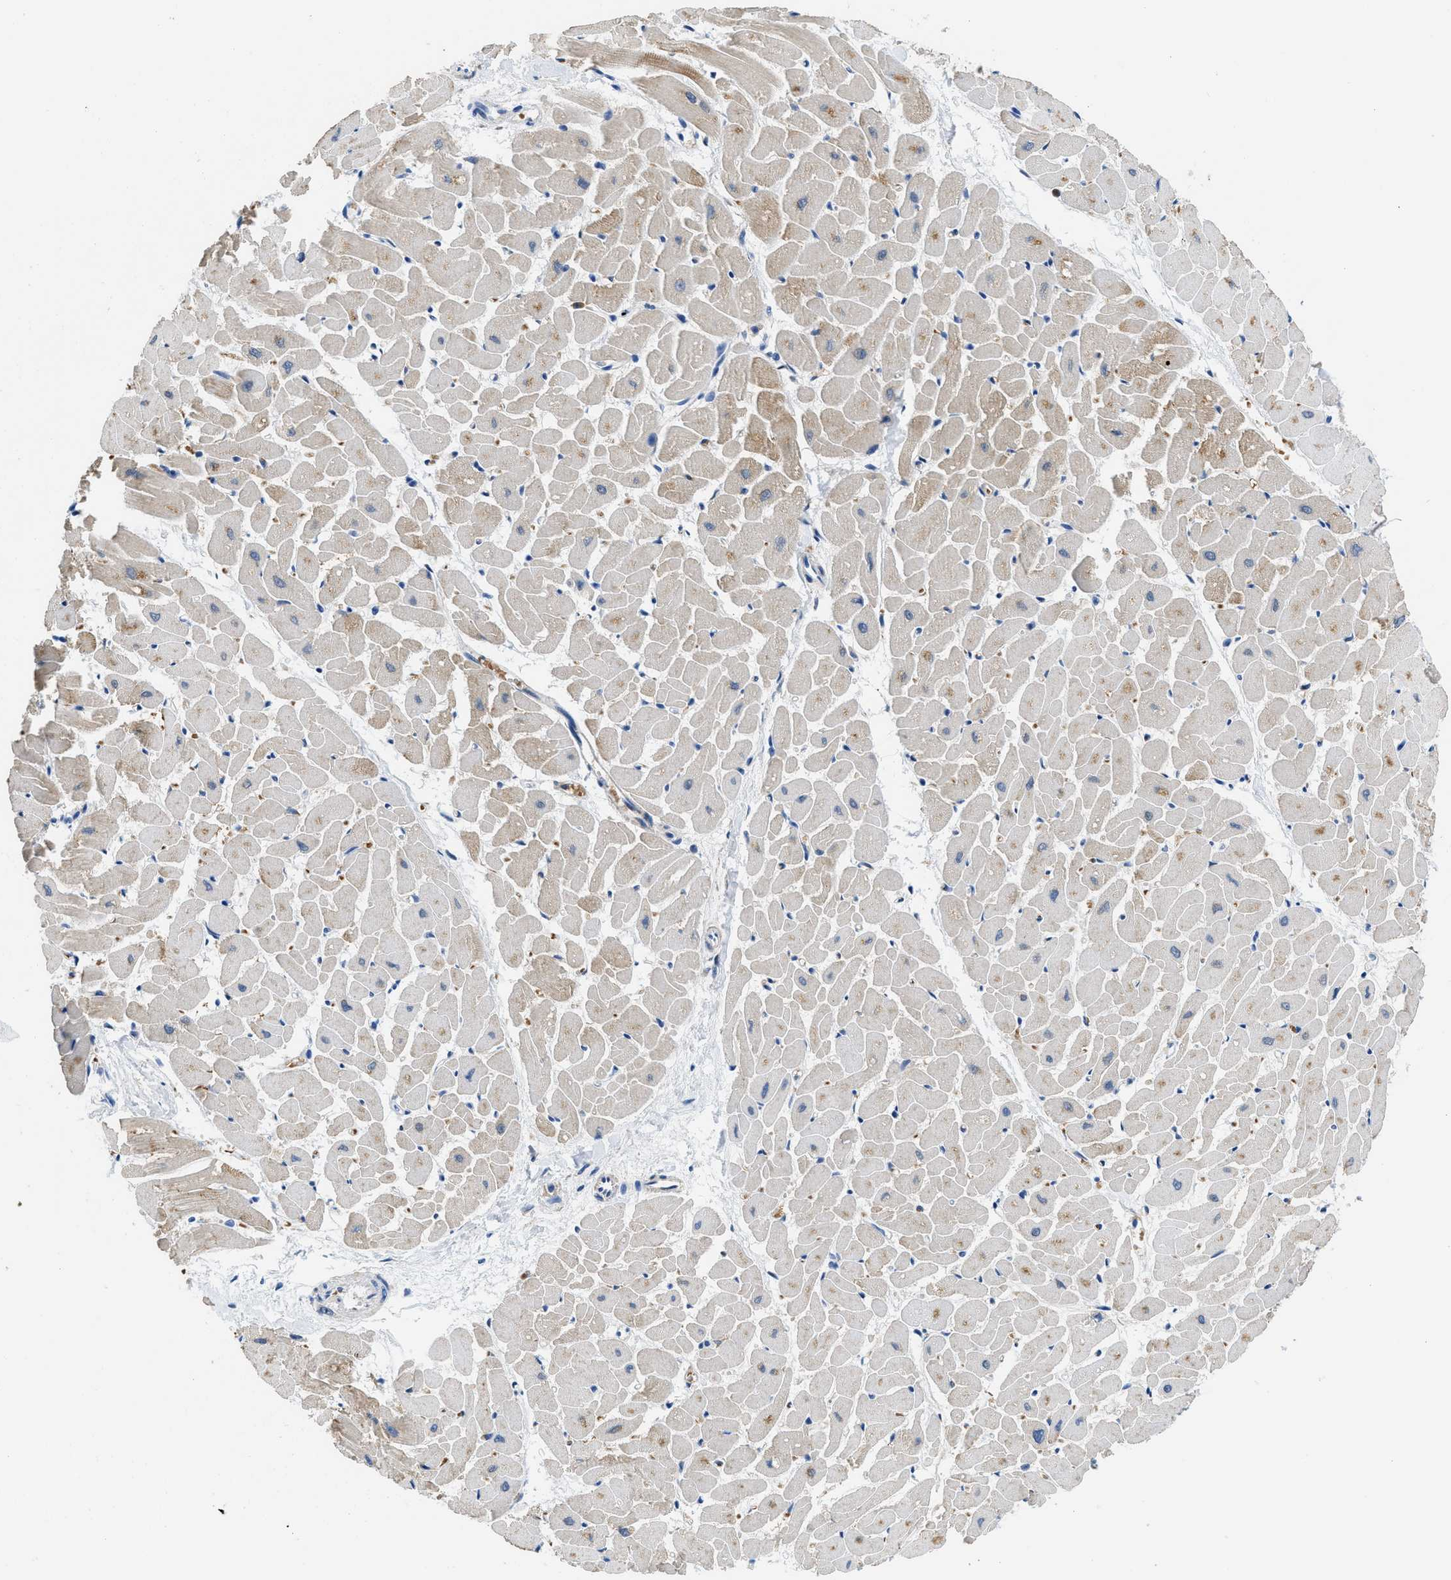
{"staining": {"intensity": "weak", "quantity": "<25%", "location": "cytoplasmic/membranous"}, "tissue": "heart muscle", "cell_type": "Cardiomyocytes", "image_type": "normal", "snomed": [{"axis": "morphology", "description": "Normal tissue, NOS"}, {"axis": "topography", "description": "Heart"}], "caption": "Heart muscle stained for a protein using immunohistochemistry (IHC) shows no positivity cardiomyocytes.", "gene": "NEB", "patient": {"sex": "female", "age": 19}}